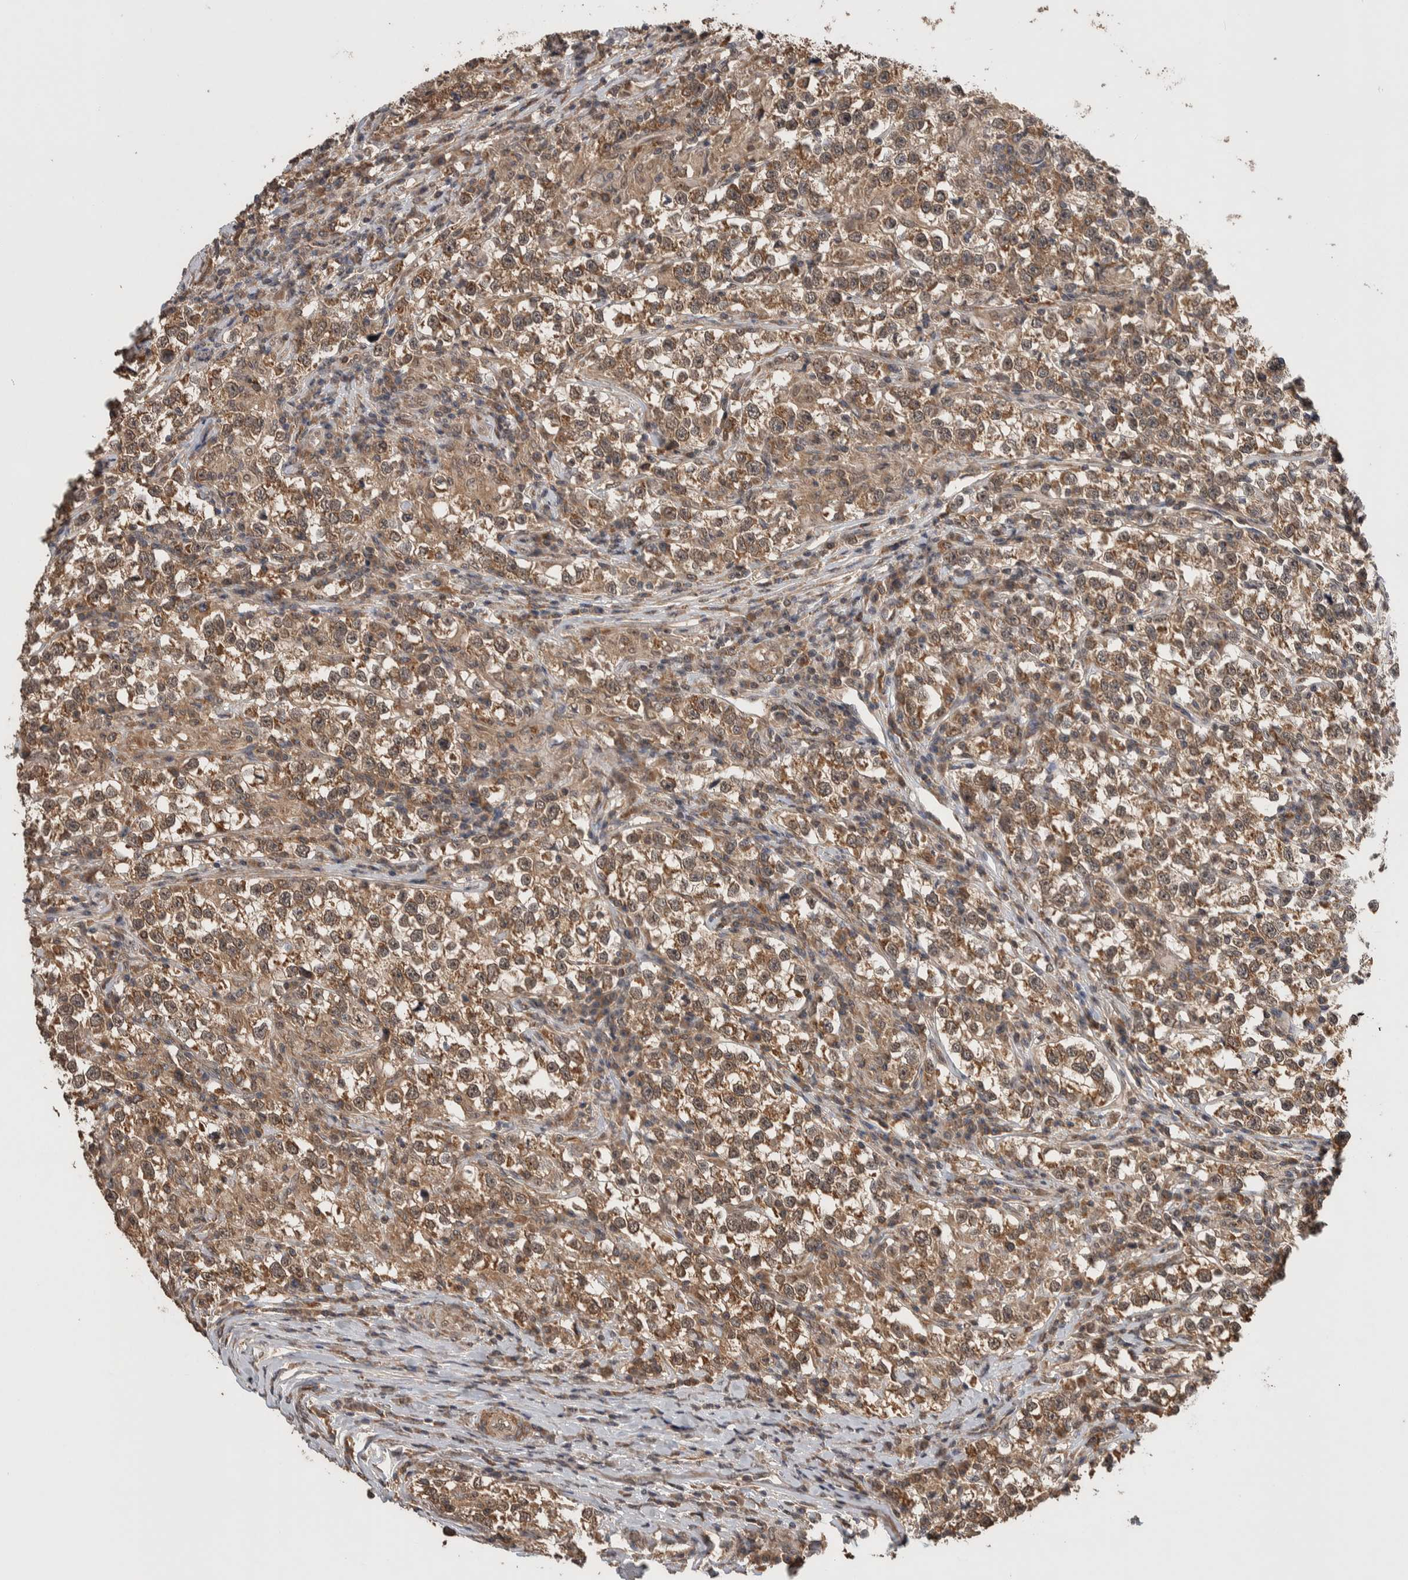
{"staining": {"intensity": "moderate", "quantity": ">75%", "location": "cytoplasmic/membranous"}, "tissue": "testis cancer", "cell_type": "Tumor cells", "image_type": "cancer", "snomed": [{"axis": "morphology", "description": "Normal tissue, NOS"}, {"axis": "morphology", "description": "Seminoma, NOS"}, {"axis": "topography", "description": "Testis"}], "caption": "Testis cancer stained with a brown dye demonstrates moderate cytoplasmic/membranous positive expression in about >75% of tumor cells.", "gene": "DVL2", "patient": {"sex": "male", "age": 43}}